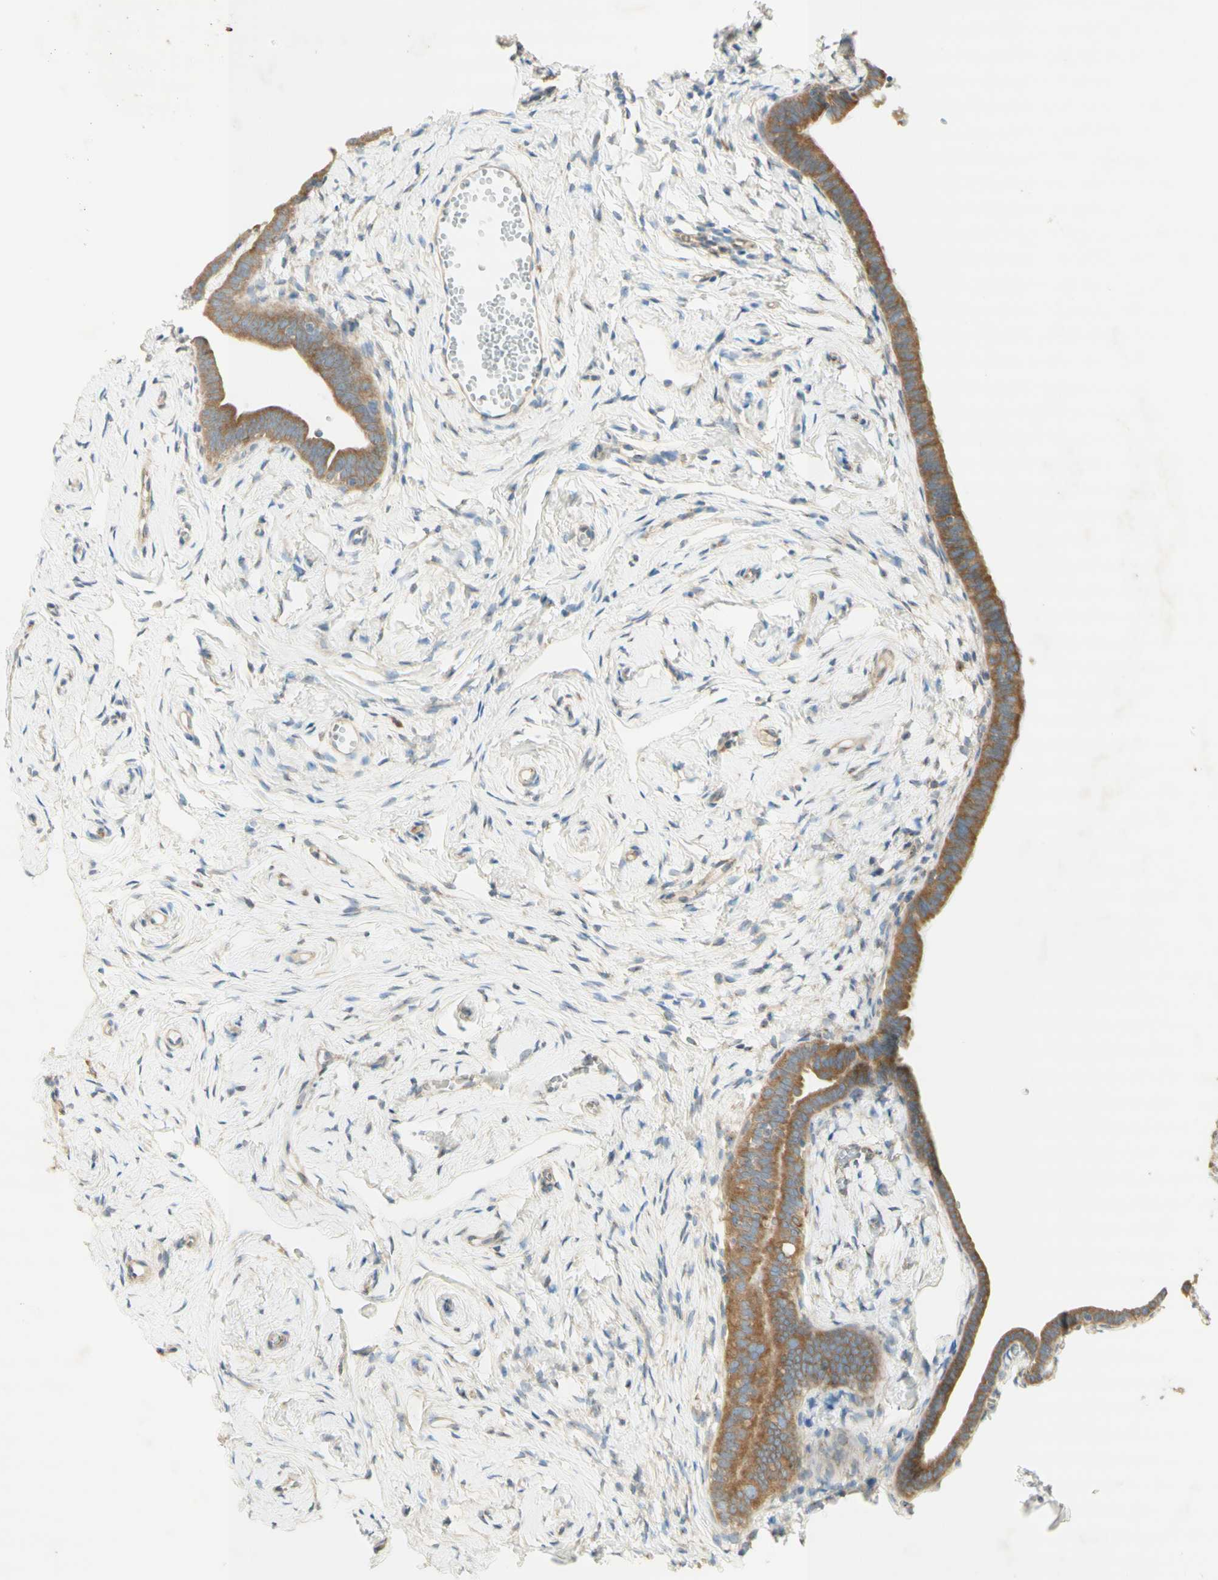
{"staining": {"intensity": "moderate", "quantity": "25%-75%", "location": "cytoplasmic/membranous"}, "tissue": "fallopian tube", "cell_type": "Glandular cells", "image_type": "normal", "snomed": [{"axis": "morphology", "description": "Normal tissue, NOS"}, {"axis": "topography", "description": "Fallopian tube"}], "caption": "Immunohistochemical staining of benign fallopian tube shows 25%-75% levels of moderate cytoplasmic/membranous protein staining in approximately 25%-75% of glandular cells.", "gene": "DYNC1H1", "patient": {"sex": "female", "age": 71}}